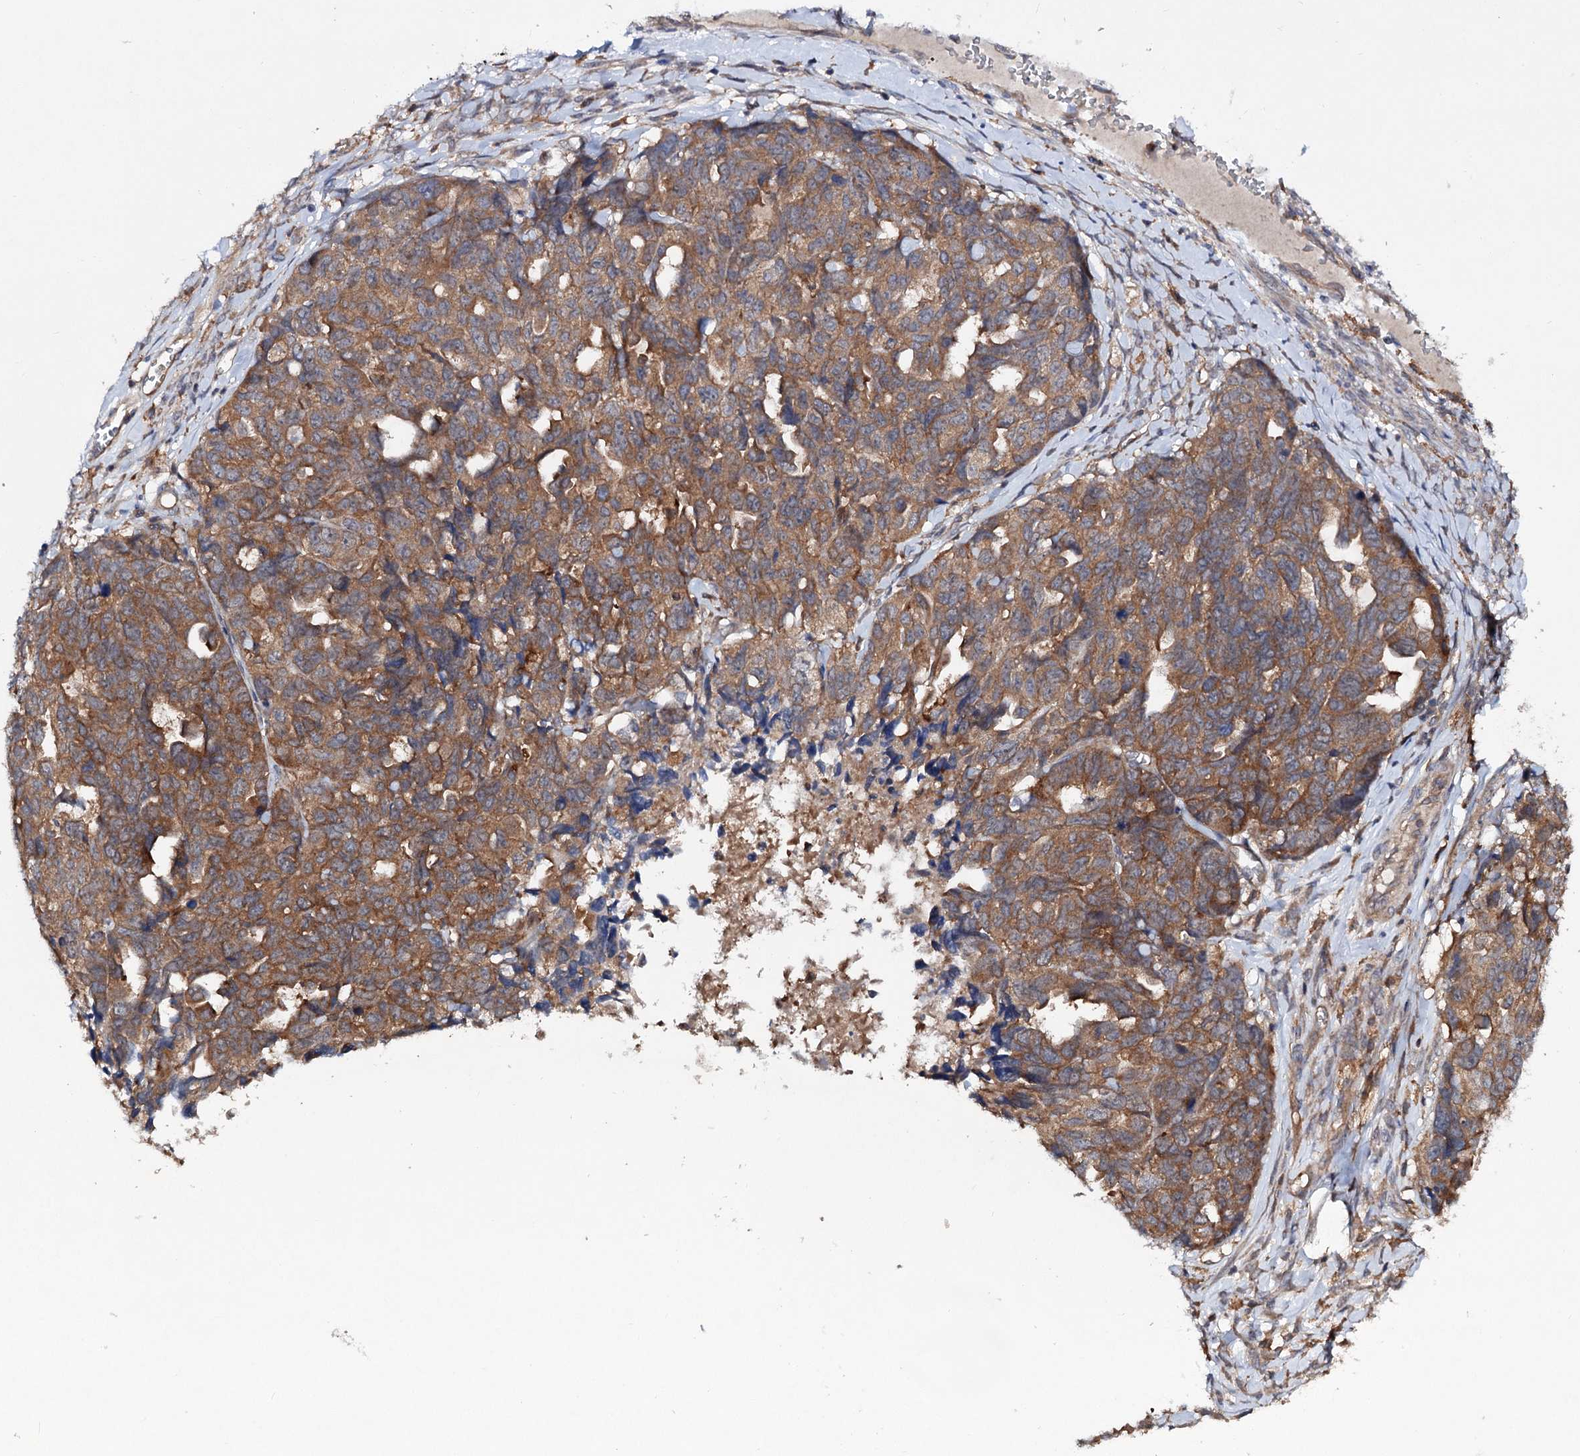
{"staining": {"intensity": "moderate", "quantity": ">75%", "location": "cytoplasmic/membranous"}, "tissue": "ovarian cancer", "cell_type": "Tumor cells", "image_type": "cancer", "snomed": [{"axis": "morphology", "description": "Cystadenocarcinoma, serous, NOS"}, {"axis": "topography", "description": "Ovary"}], "caption": "Immunohistochemical staining of human ovarian cancer shows medium levels of moderate cytoplasmic/membranous staining in approximately >75% of tumor cells.", "gene": "VPS29", "patient": {"sex": "female", "age": 79}}